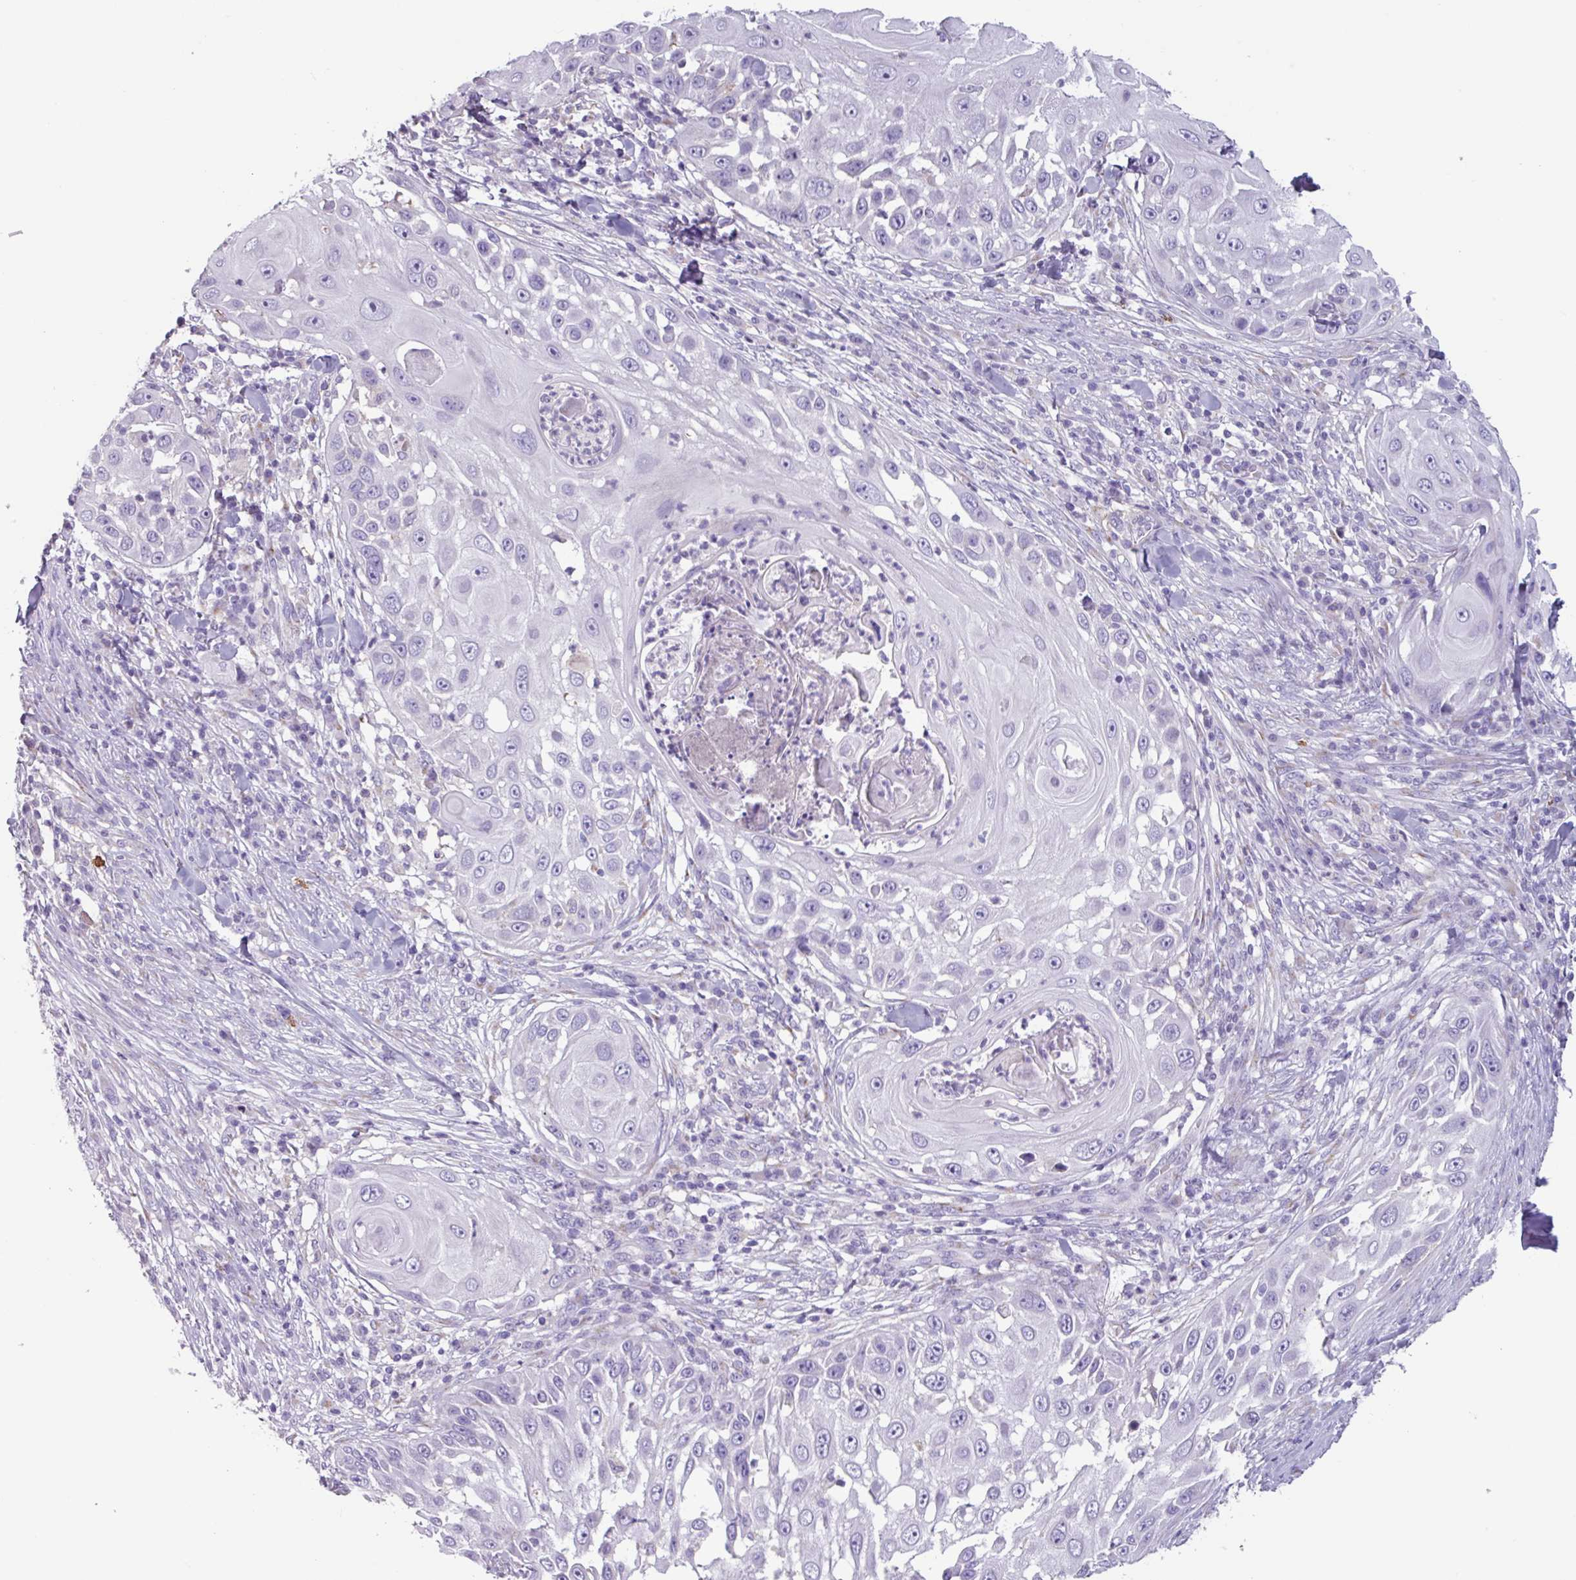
{"staining": {"intensity": "negative", "quantity": "none", "location": "none"}, "tissue": "skin cancer", "cell_type": "Tumor cells", "image_type": "cancer", "snomed": [{"axis": "morphology", "description": "Squamous cell carcinoma, NOS"}, {"axis": "topography", "description": "Skin"}], "caption": "This is an IHC micrograph of human squamous cell carcinoma (skin). There is no expression in tumor cells.", "gene": "ADGRE1", "patient": {"sex": "female", "age": 44}}